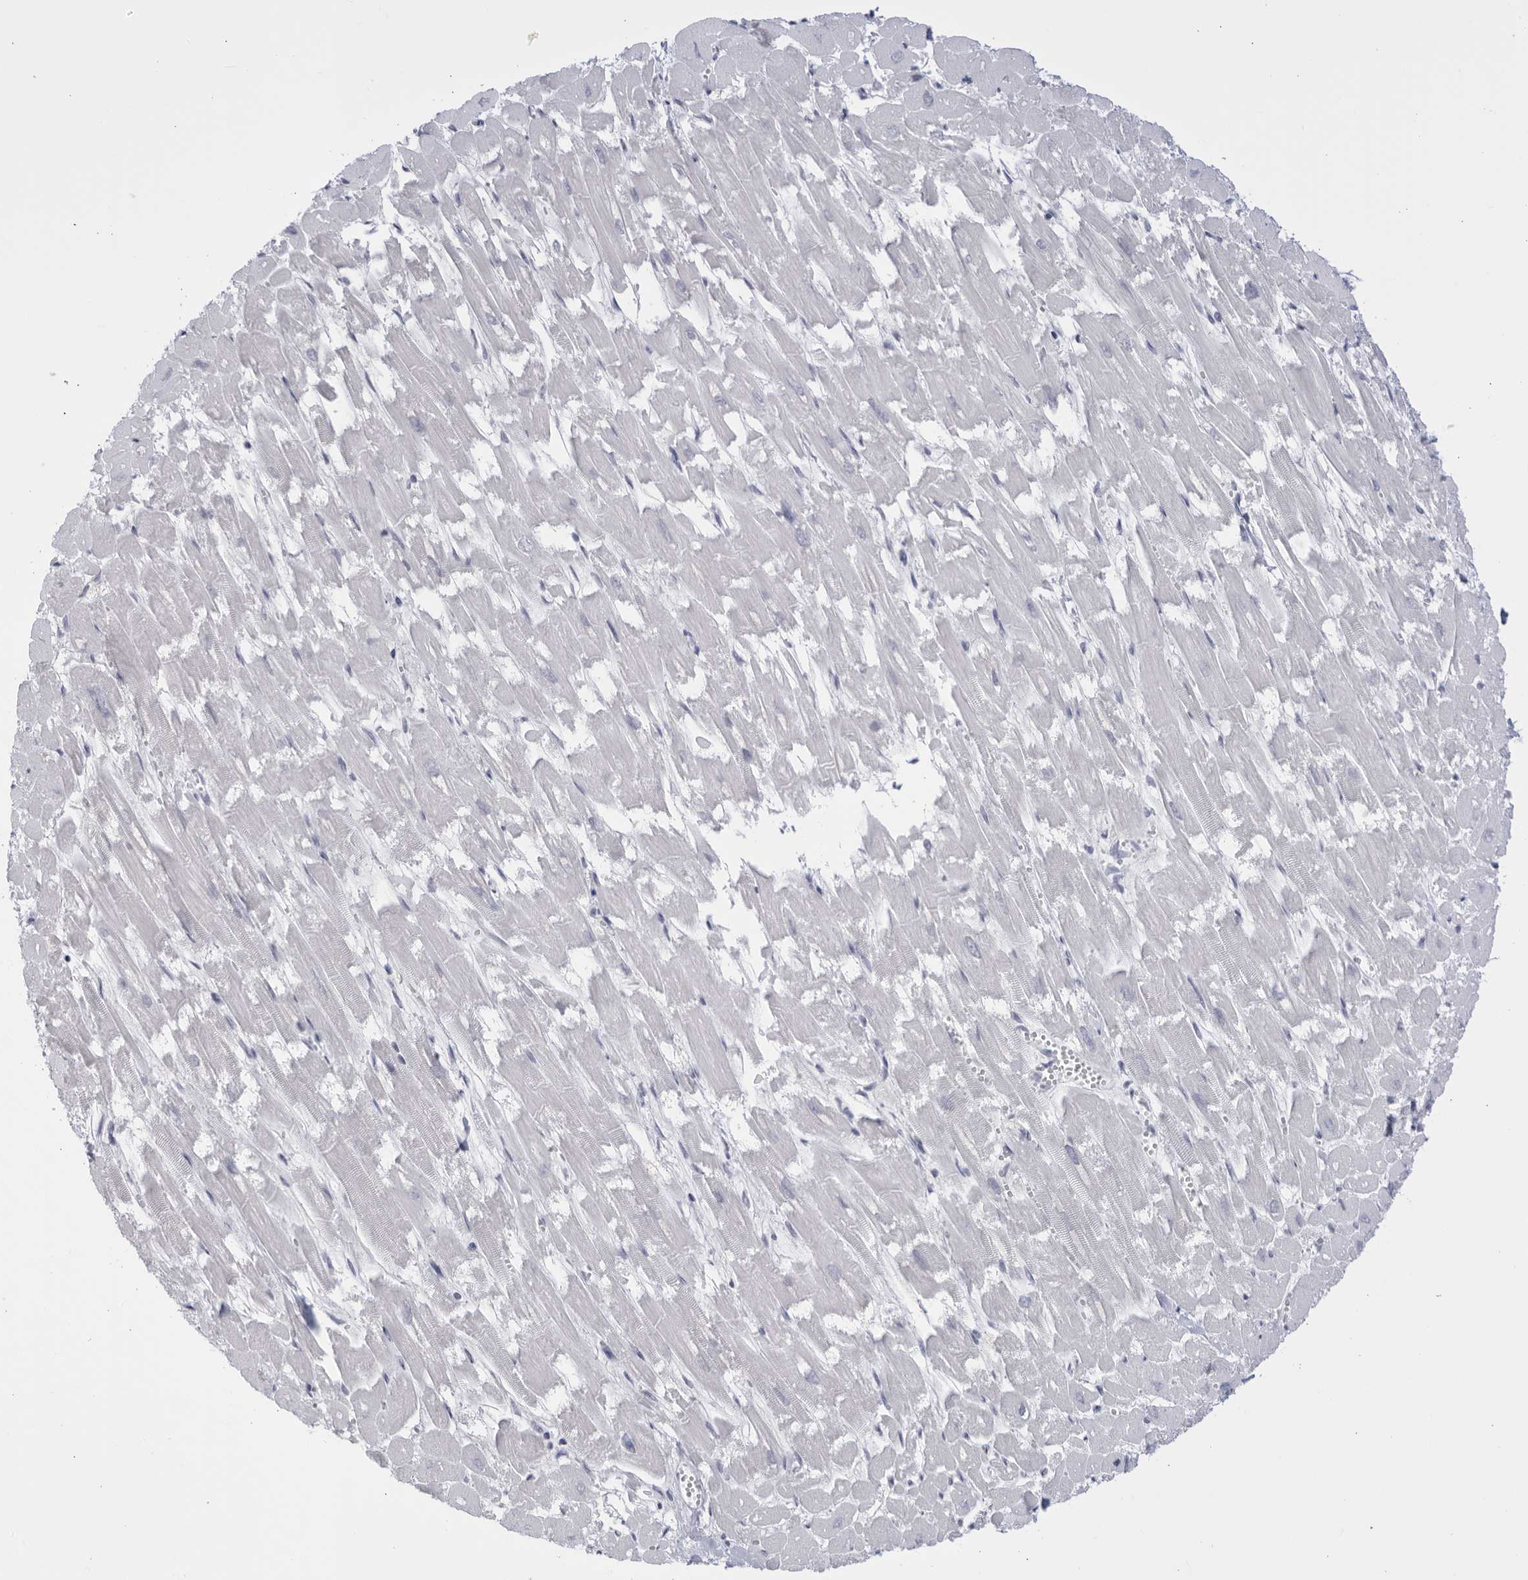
{"staining": {"intensity": "negative", "quantity": "none", "location": "none"}, "tissue": "heart muscle", "cell_type": "Cardiomyocytes", "image_type": "normal", "snomed": [{"axis": "morphology", "description": "Normal tissue, NOS"}, {"axis": "topography", "description": "Heart"}], "caption": "High magnification brightfield microscopy of benign heart muscle stained with DAB (brown) and counterstained with hematoxylin (blue): cardiomyocytes show no significant expression. (Brightfield microscopy of DAB IHC at high magnification).", "gene": "CCDC181", "patient": {"sex": "male", "age": 54}}